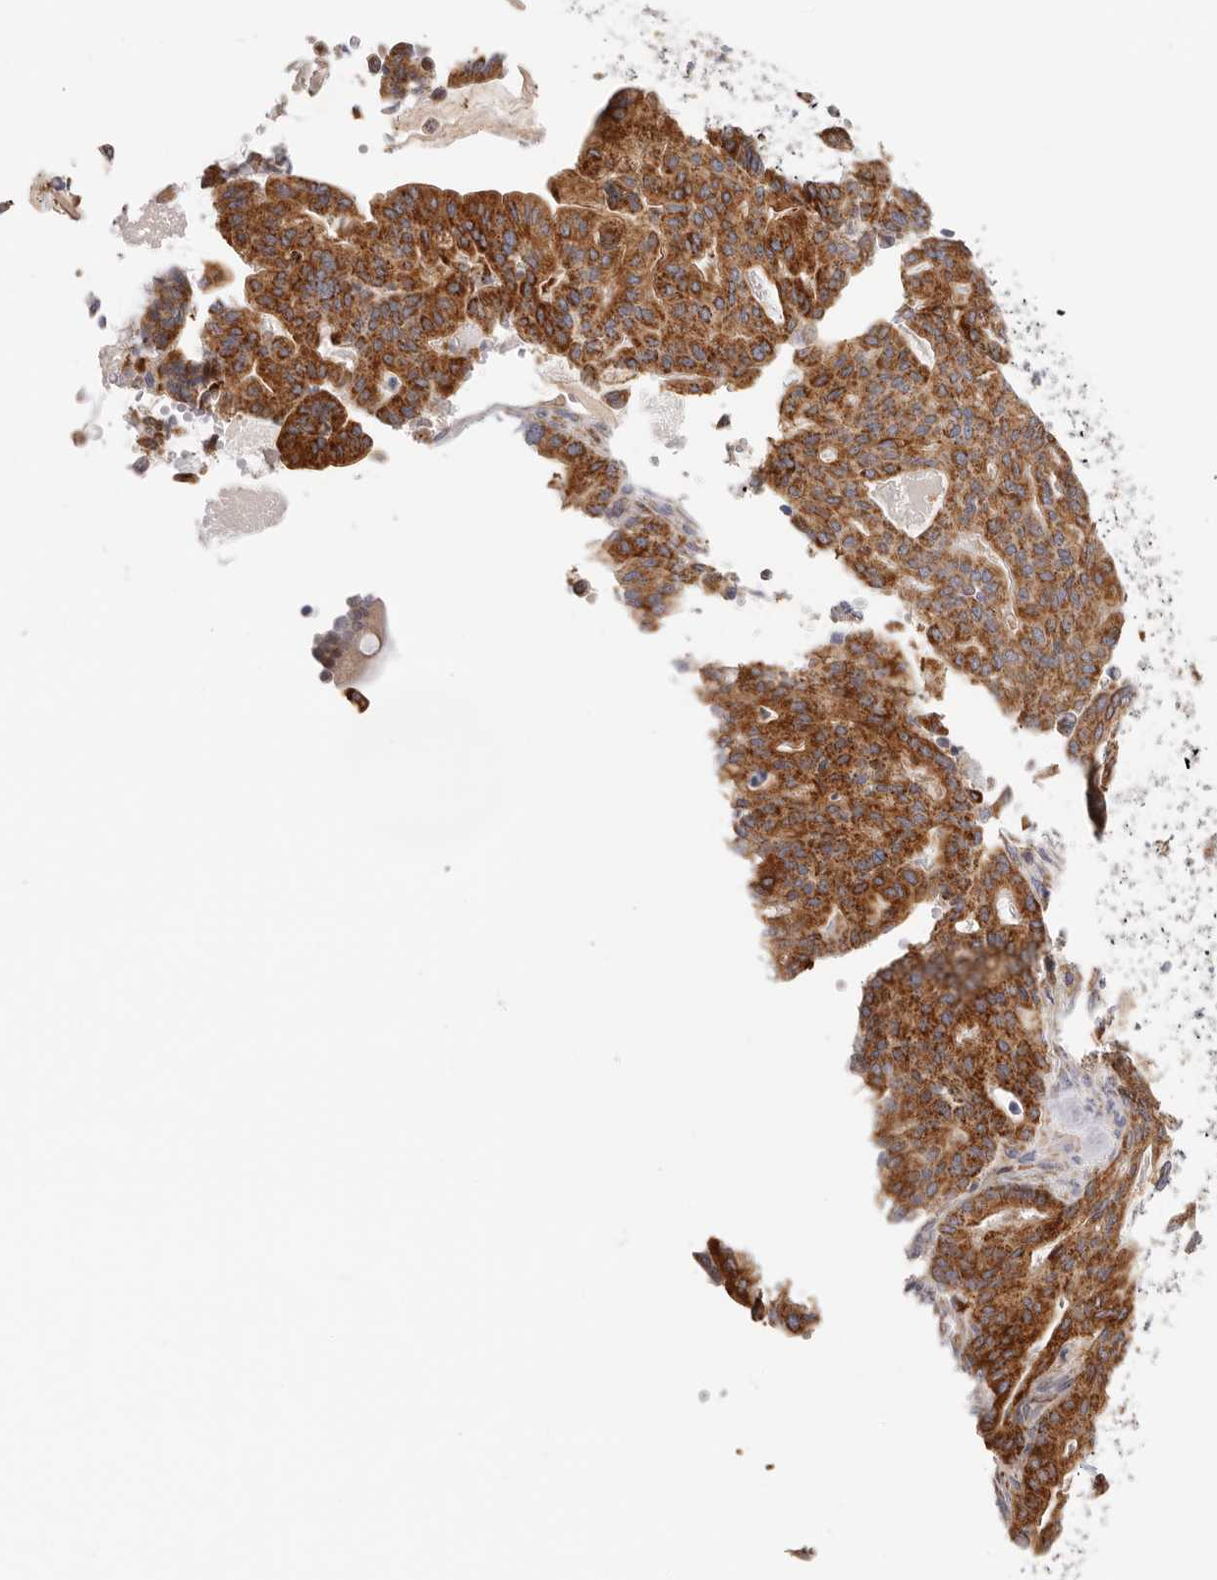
{"staining": {"intensity": "strong", "quantity": ">75%", "location": "cytoplasmic/membranous"}, "tissue": "pancreatic cancer", "cell_type": "Tumor cells", "image_type": "cancer", "snomed": [{"axis": "morphology", "description": "Adenocarcinoma, NOS"}, {"axis": "topography", "description": "Pancreas"}], "caption": "A brown stain highlights strong cytoplasmic/membranous positivity of a protein in adenocarcinoma (pancreatic) tumor cells.", "gene": "AFDN", "patient": {"sex": "male", "age": 63}}